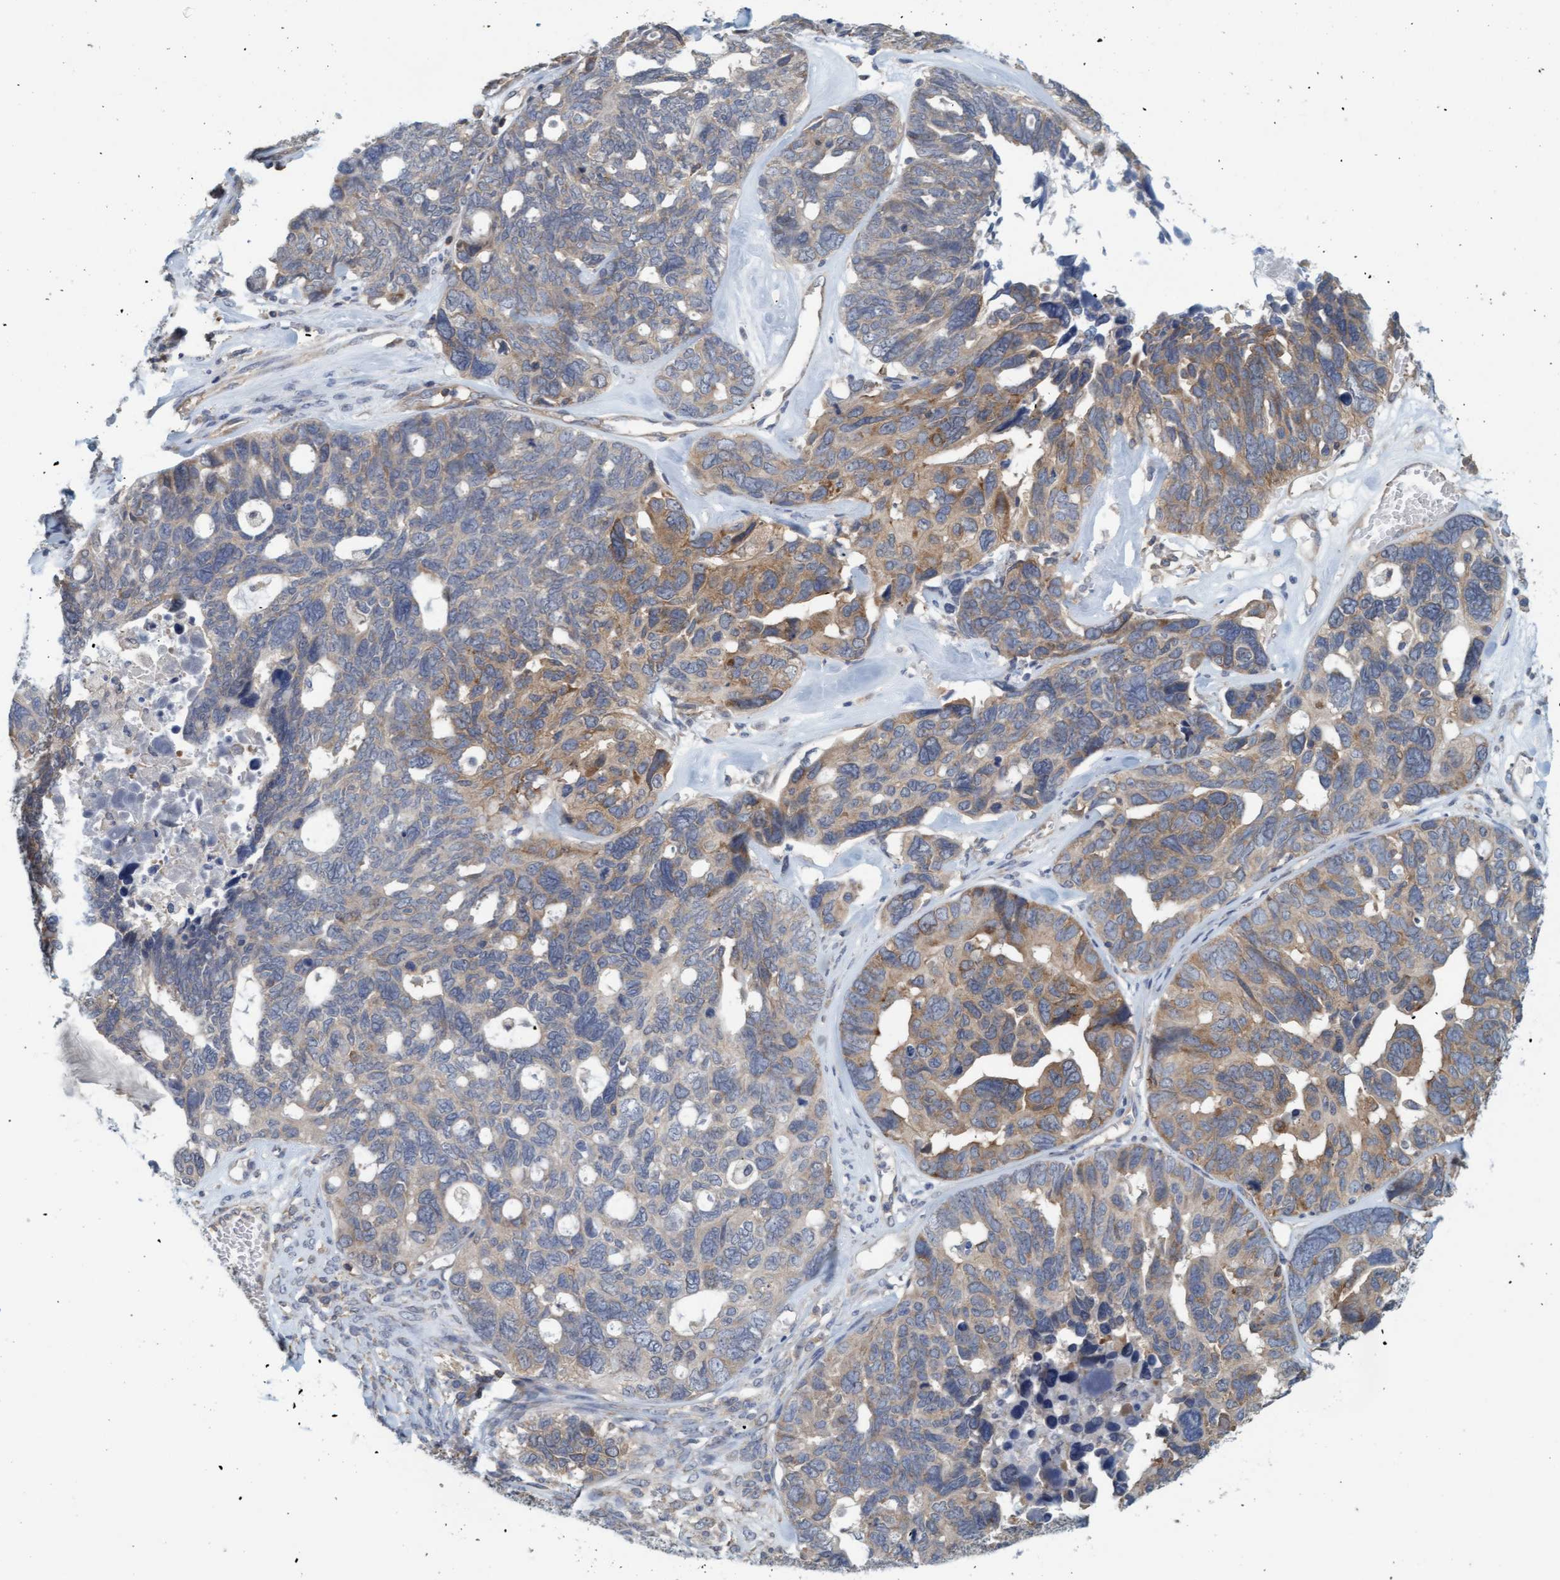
{"staining": {"intensity": "weak", "quantity": "25%-75%", "location": "cytoplasmic/membranous"}, "tissue": "ovarian cancer", "cell_type": "Tumor cells", "image_type": "cancer", "snomed": [{"axis": "morphology", "description": "Cystadenocarcinoma, serous, NOS"}, {"axis": "topography", "description": "Ovary"}], "caption": "Ovarian serous cystadenocarcinoma tissue displays weak cytoplasmic/membranous staining in approximately 25%-75% of tumor cells, visualized by immunohistochemistry.", "gene": "FXR2", "patient": {"sex": "female", "age": 79}}